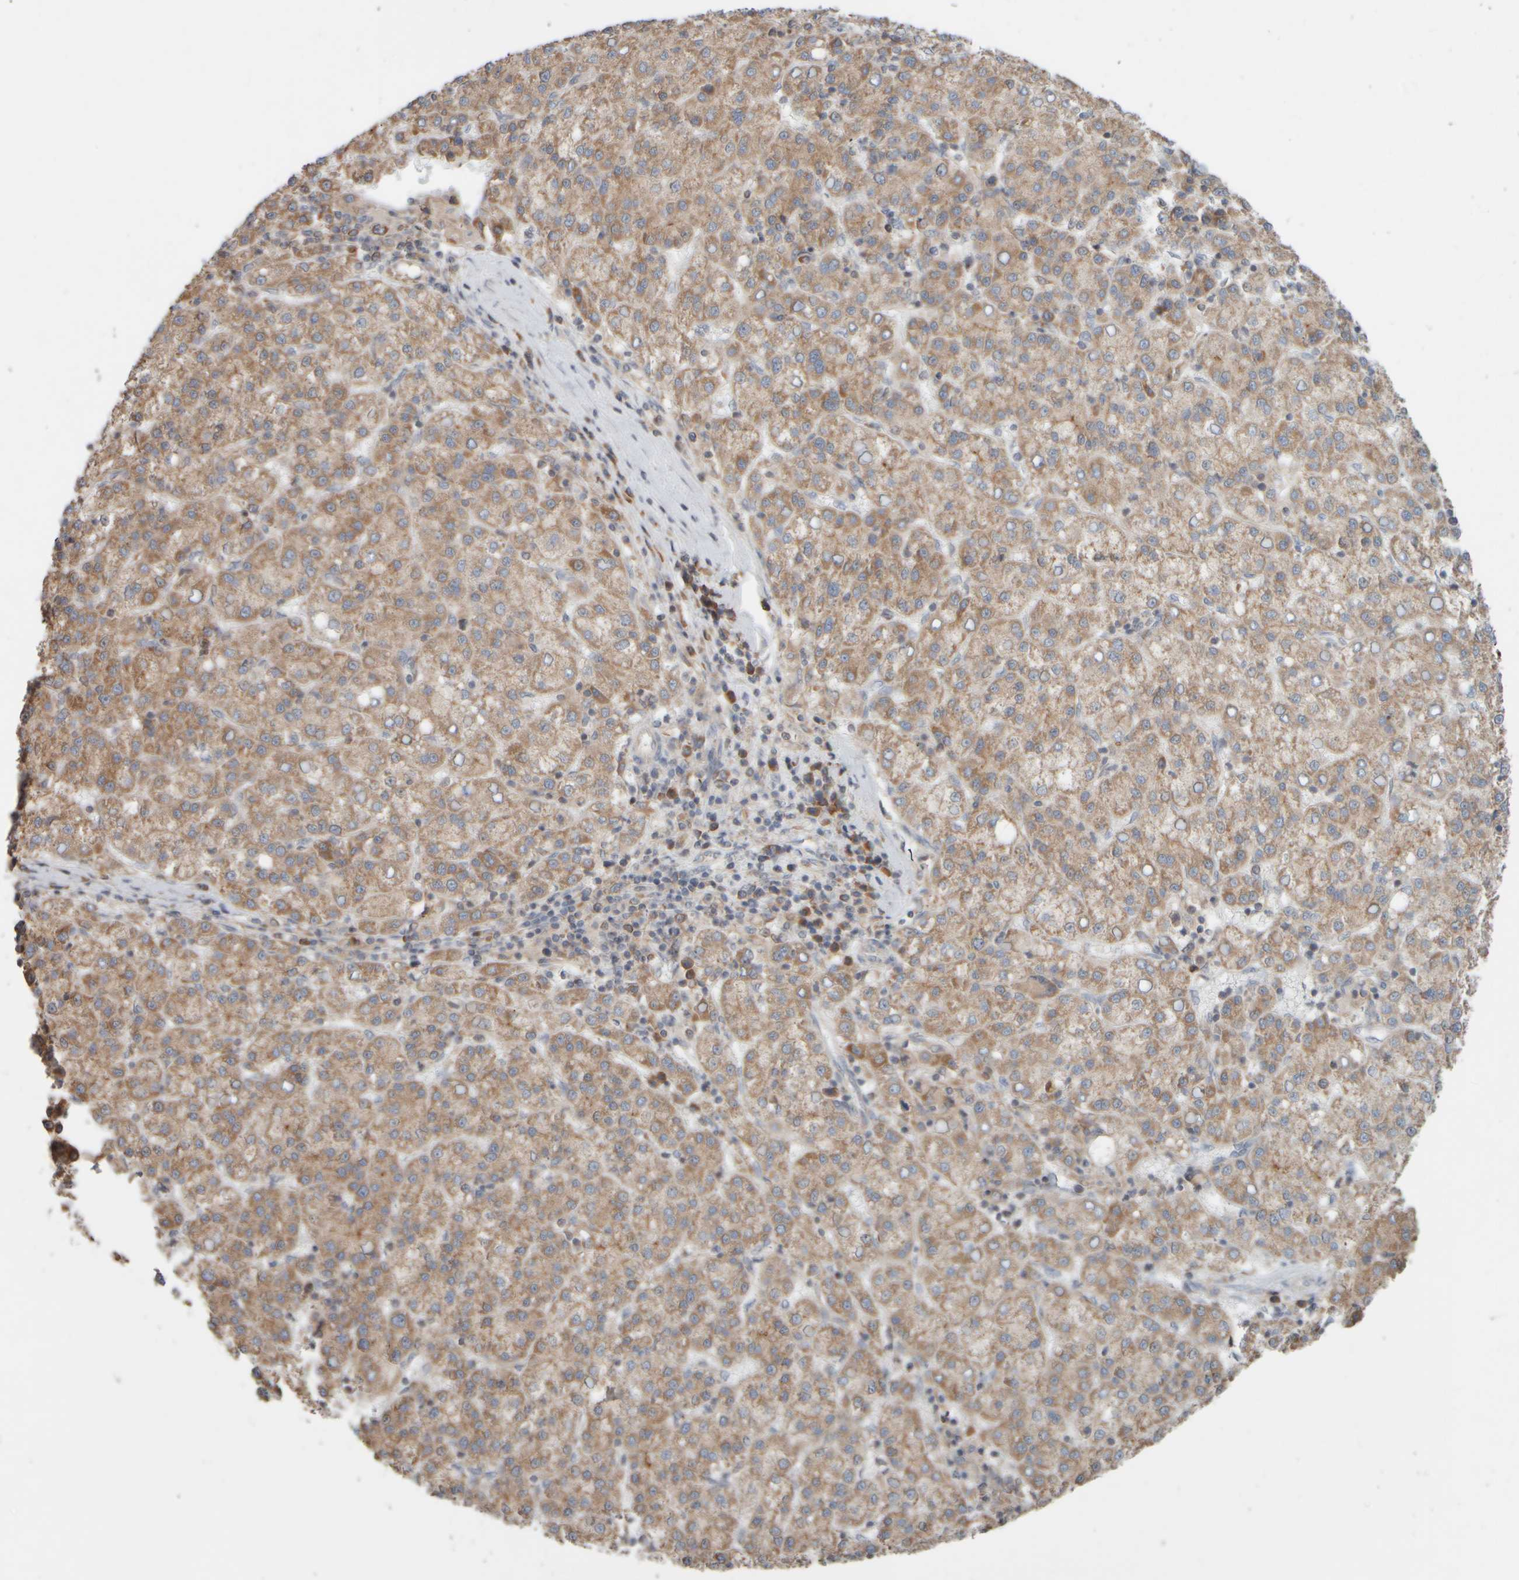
{"staining": {"intensity": "moderate", "quantity": ">75%", "location": "cytoplasmic/membranous"}, "tissue": "liver cancer", "cell_type": "Tumor cells", "image_type": "cancer", "snomed": [{"axis": "morphology", "description": "Carcinoma, Hepatocellular, NOS"}, {"axis": "topography", "description": "Liver"}], "caption": "Protein staining of hepatocellular carcinoma (liver) tissue reveals moderate cytoplasmic/membranous expression in about >75% of tumor cells.", "gene": "EIF2B3", "patient": {"sex": "female", "age": 58}}